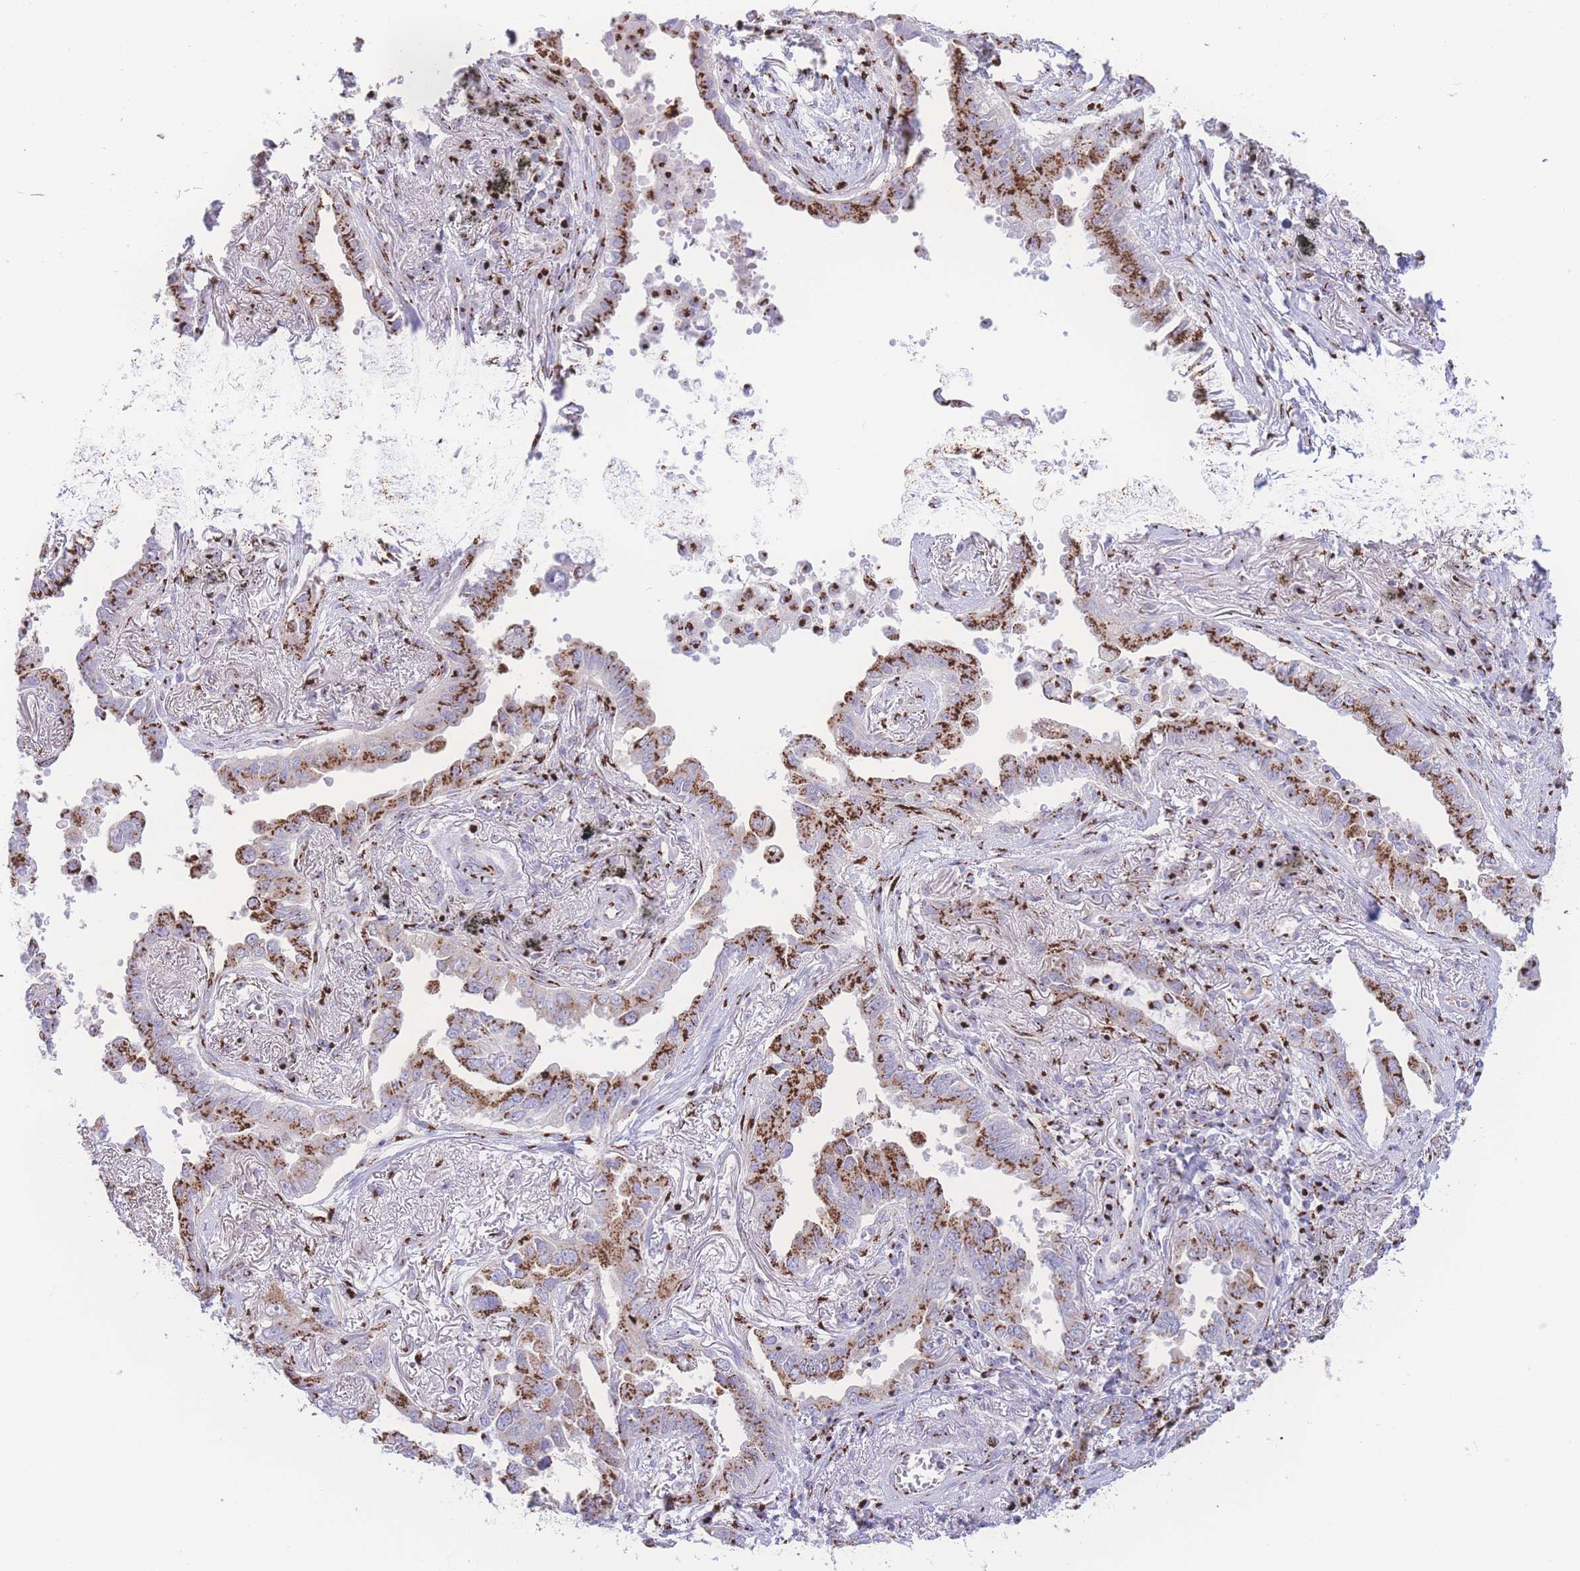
{"staining": {"intensity": "strong", "quantity": ">75%", "location": "cytoplasmic/membranous"}, "tissue": "lung cancer", "cell_type": "Tumor cells", "image_type": "cancer", "snomed": [{"axis": "morphology", "description": "Adenocarcinoma, NOS"}, {"axis": "topography", "description": "Lung"}], "caption": "Approximately >75% of tumor cells in lung cancer (adenocarcinoma) display strong cytoplasmic/membranous protein staining as visualized by brown immunohistochemical staining.", "gene": "GOLM2", "patient": {"sex": "male", "age": 67}}